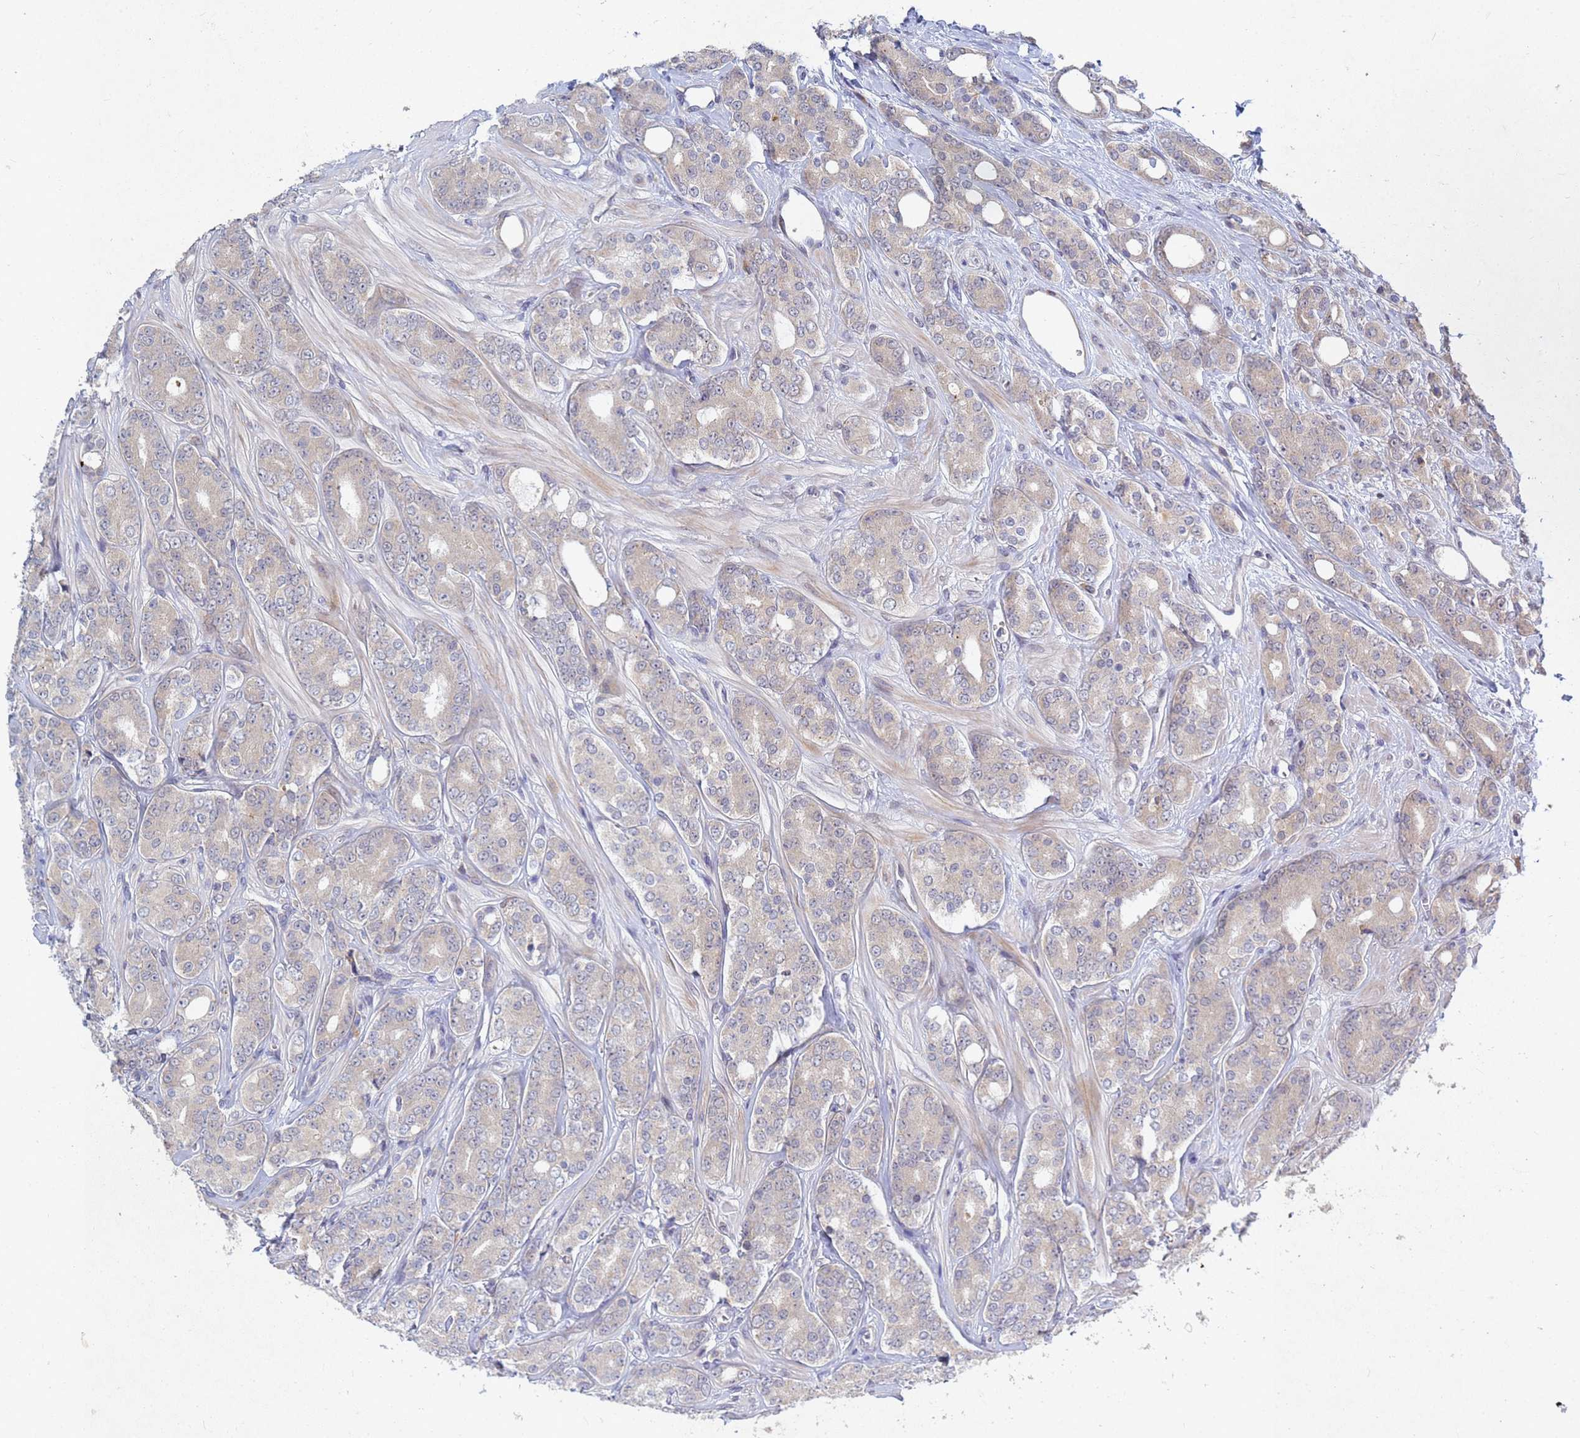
{"staining": {"intensity": "negative", "quantity": "none", "location": "none"}, "tissue": "prostate cancer", "cell_type": "Tumor cells", "image_type": "cancer", "snomed": [{"axis": "morphology", "description": "Adenocarcinoma, High grade"}, {"axis": "topography", "description": "Prostate"}], "caption": "Tumor cells are negative for protein expression in human prostate adenocarcinoma (high-grade).", "gene": "TNPO2", "patient": {"sex": "male", "age": 62}}